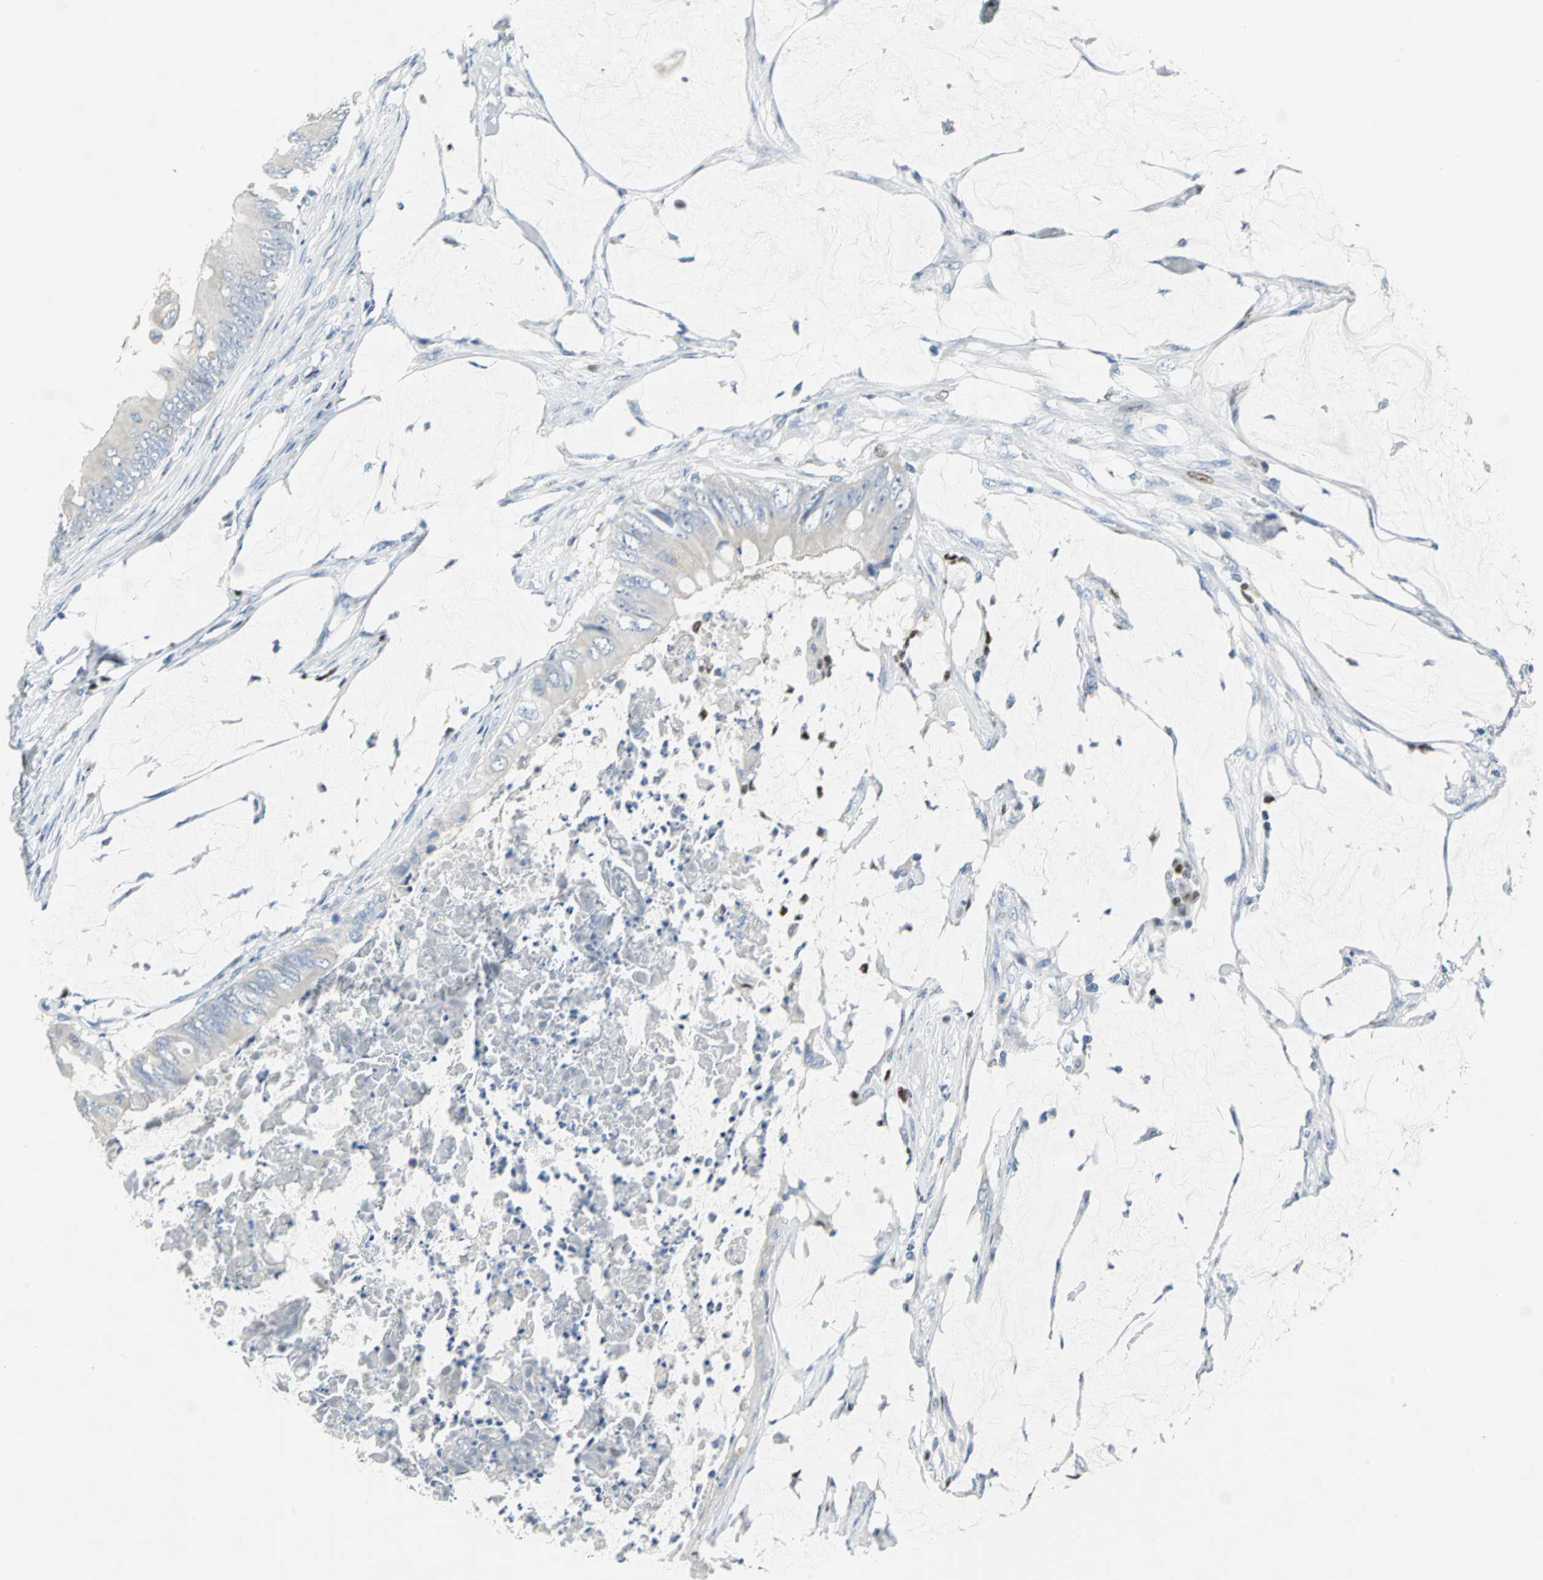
{"staining": {"intensity": "moderate", "quantity": "<25%", "location": "nuclear"}, "tissue": "colorectal cancer", "cell_type": "Tumor cells", "image_type": "cancer", "snomed": [{"axis": "morphology", "description": "Normal tissue, NOS"}, {"axis": "morphology", "description": "Adenocarcinoma, NOS"}, {"axis": "topography", "description": "Rectum"}, {"axis": "topography", "description": "Peripheral nerve tissue"}], "caption": "Brown immunohistochemical staining in colorectal cancer (adenocarcinoma) exhibits moderate nuclear positivity in about <25% of tumor cells.", "gene": "MCM4", "patient": {"sex": "female", "age": 77}}